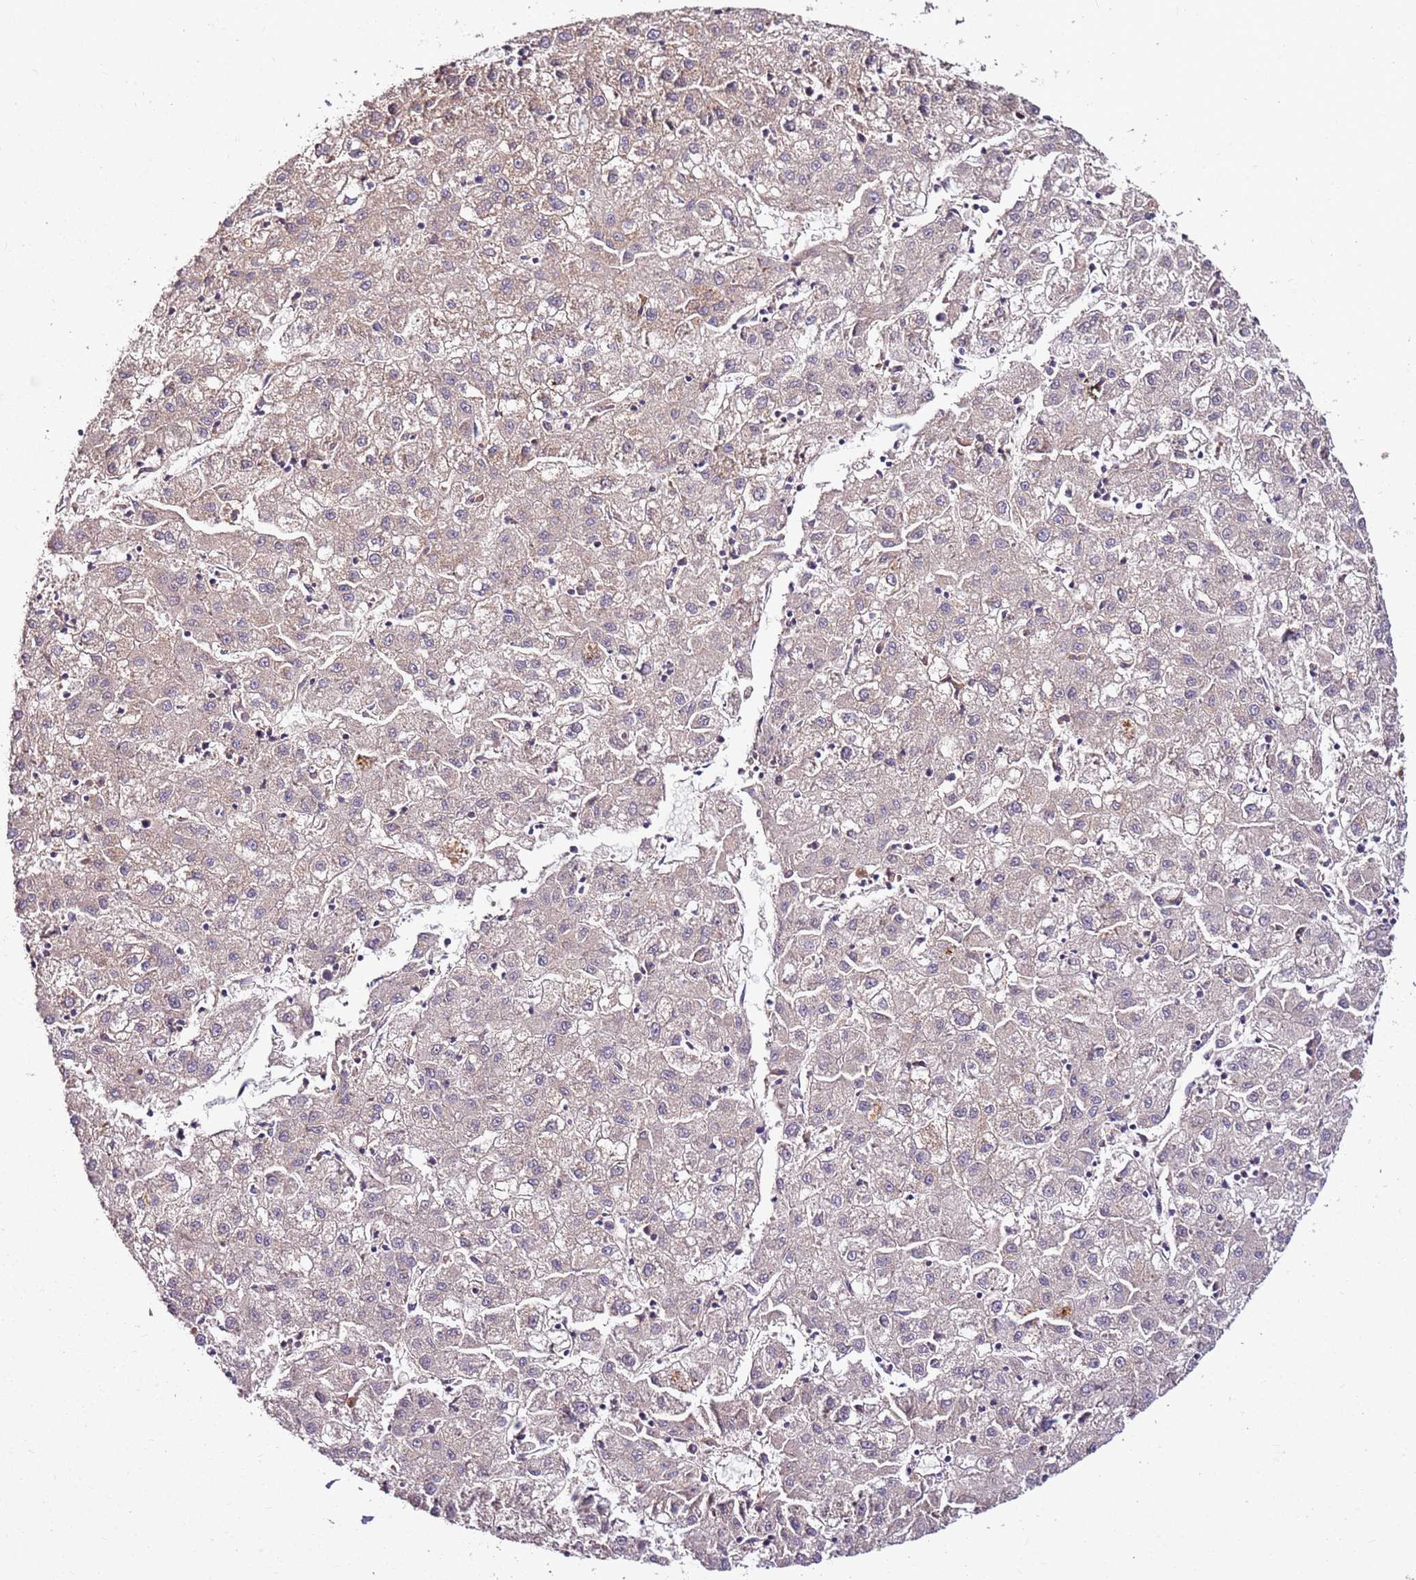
{"staining": {"intensity": "weak", "quantity": "<25%", "location": "cytoplasmic/membranous"}, "tissue": "liver cancer", "cell_type": "Tumor cells", "image_type": "cancer", "snomed": [{"axis": "morphology", "description": "Carcinoma, Hepatocellular, NOS"}, {"axis": "topography", "description": "Liver"}], "caption": "The histopathology image demonstrates no staining of tumor cells in liver hepatocellular carcinoma.", "gene": "KRTAP21-3", "patient": {"sex": "male", "age": 72}}